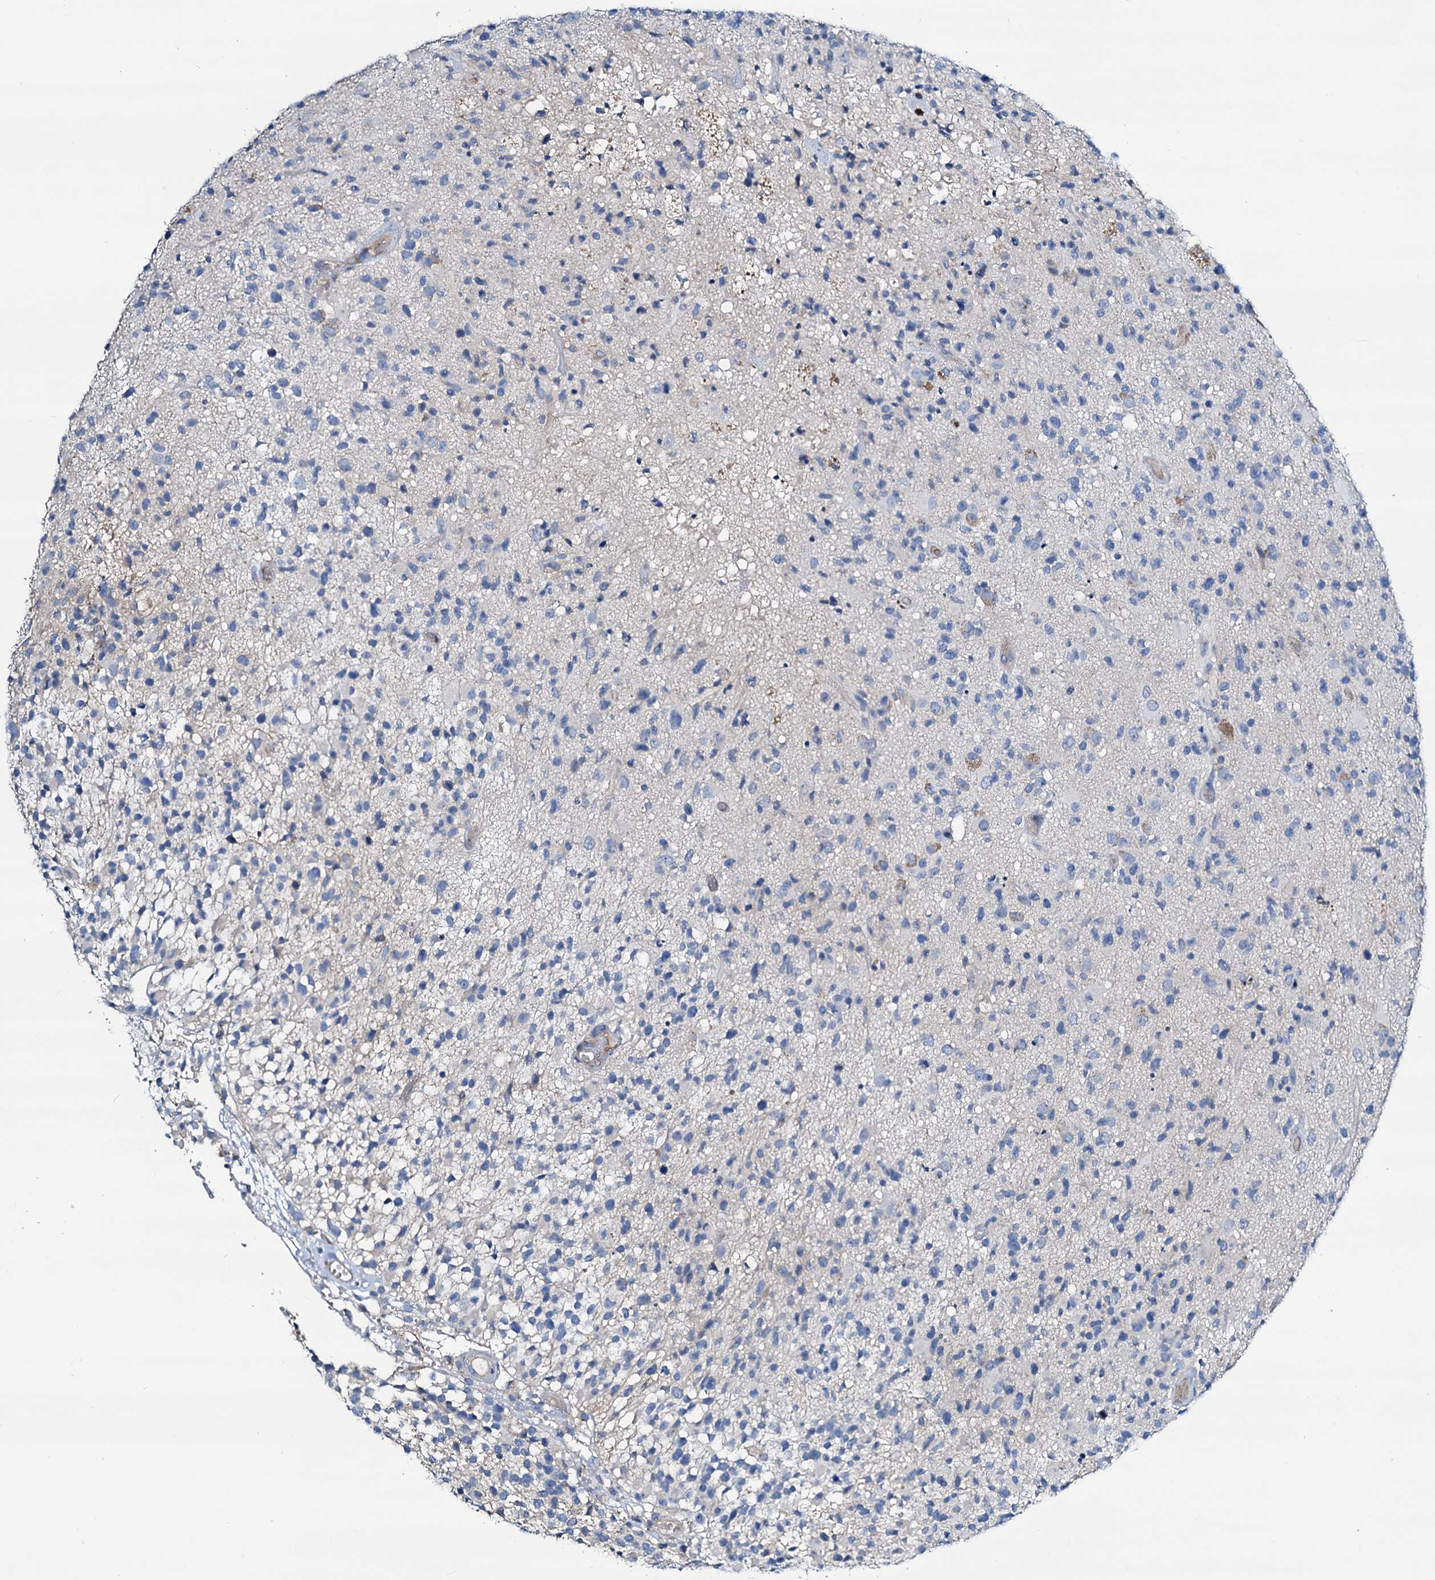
{"staining": {"intensity": "negative", "quantity": "none", "location": "none"}, "tissue": "glioma", "cell_type": "Tumor cells", "image_type": "cancer", "snomed": [{"axis": "morphology", "description": "Glioma, malignant, High grade"}, {"axis": "morphology", "description": "Glioblastoma, NOS"}, {"axis": "topography", "description": "Brain"}], "caption": "Immunohistochemistry of human glioma demonstrates no staining in tumor cells. (Stains: DAB (3,3'-diaminobenzidine) IHC with hematoxylin counter stain, Microscopy: brightfield microscopy at high magnification).", "gene": "DYDC2", "patient": {"sex": "male", "age": 60}}